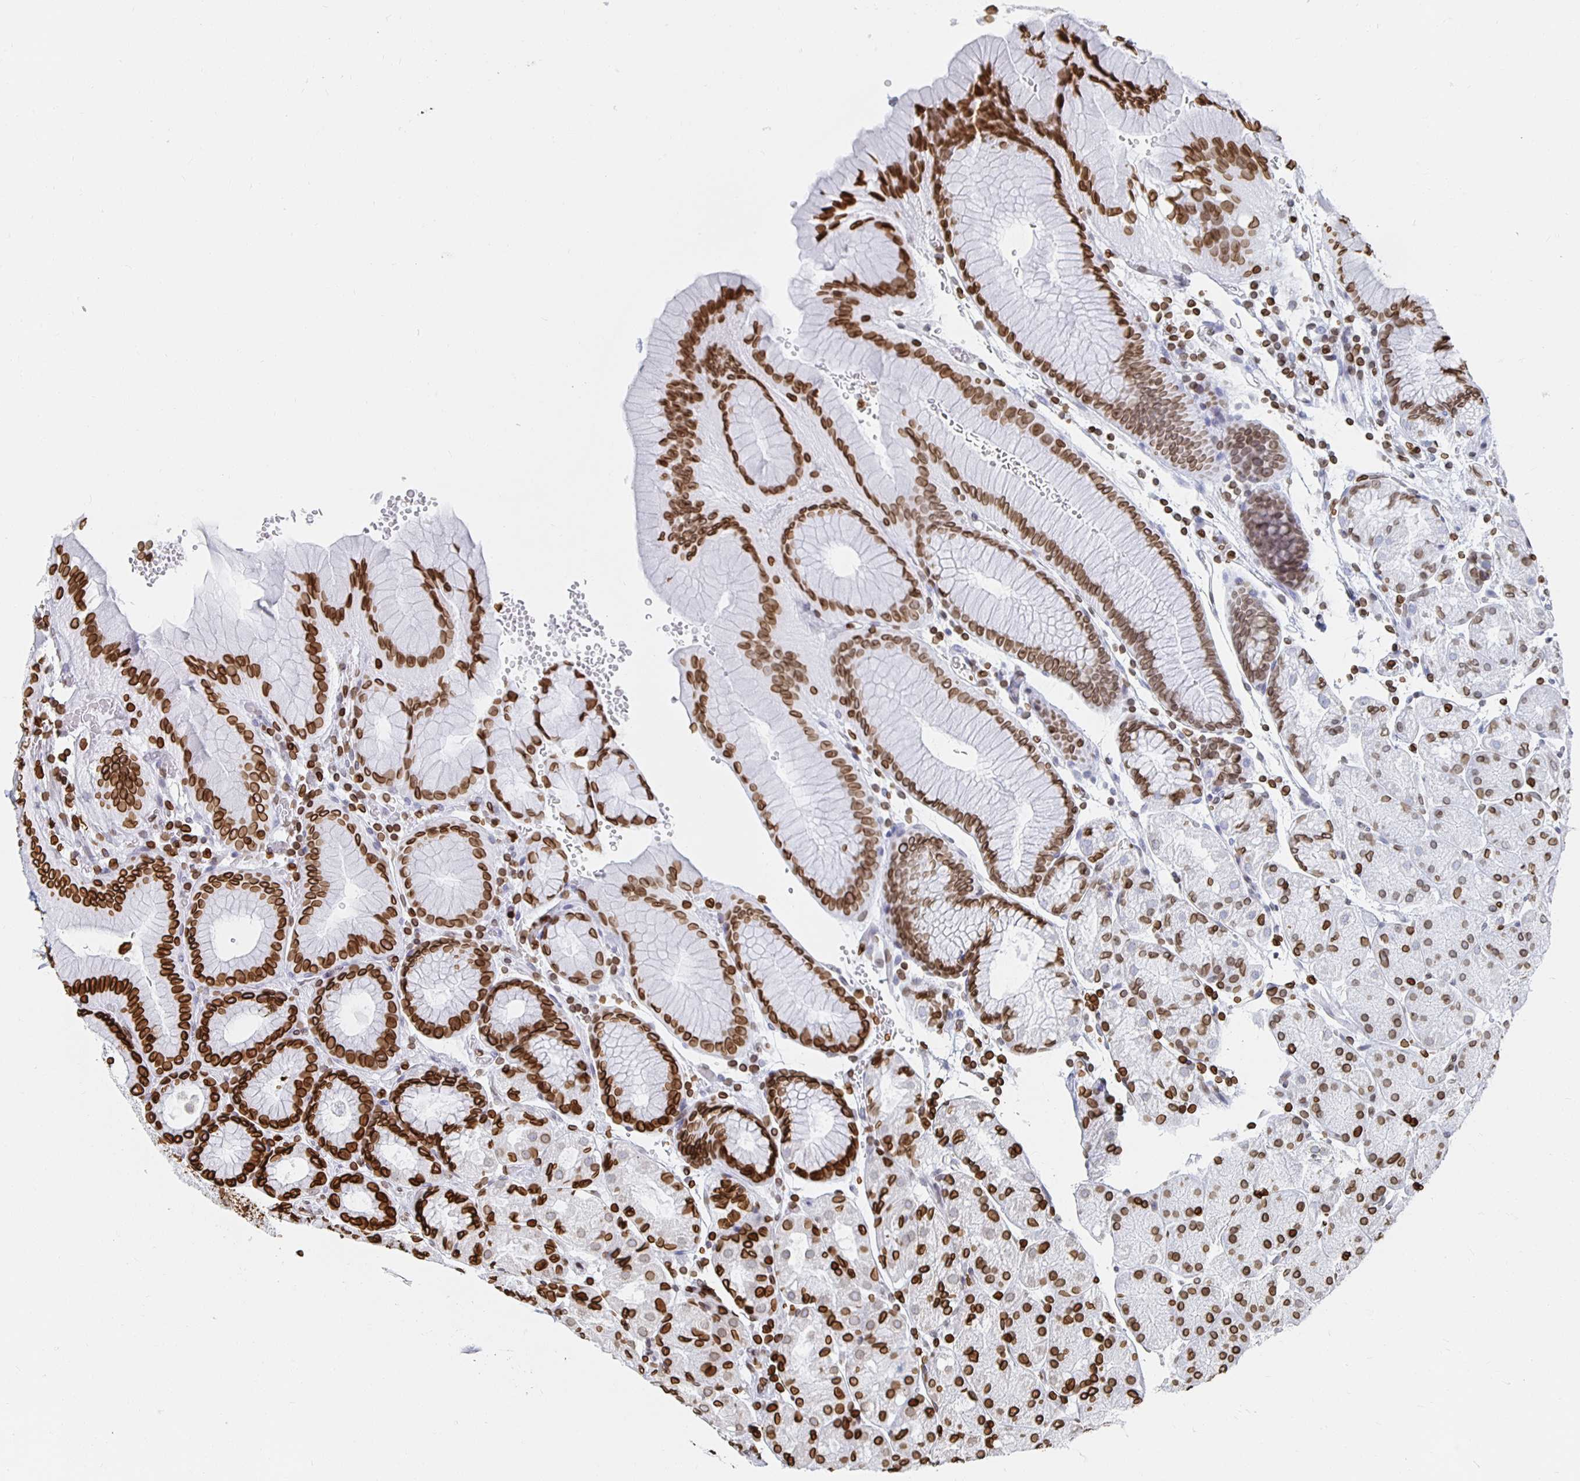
{"staining": {"intensity": "strong", "quantity": ">75%", "location": "cytoplasmic/membranous,nuclear"}, "tissue": "stomach", "cell_type": "Glandular cells", "image_type": "normal", "snomed": [{"axis": "morphology", "description": "Normal tissue, NOS"}, {"axis": "topography", "description": "Stomach, upper"}, {"axis": "topography", "description": "Stomach"}], "caption": "IHC (DAB (3,3'-diaminobenzidine)) staining of benign stomach reveals strong cytoplasmic/membranous,nuclear protein expression in about >75% of glandular cells. (Brightfield microscopy of DAB IHC at high magnification).", "gene": "LMNB1", "patient": {"sex": "male", "age": 76}}